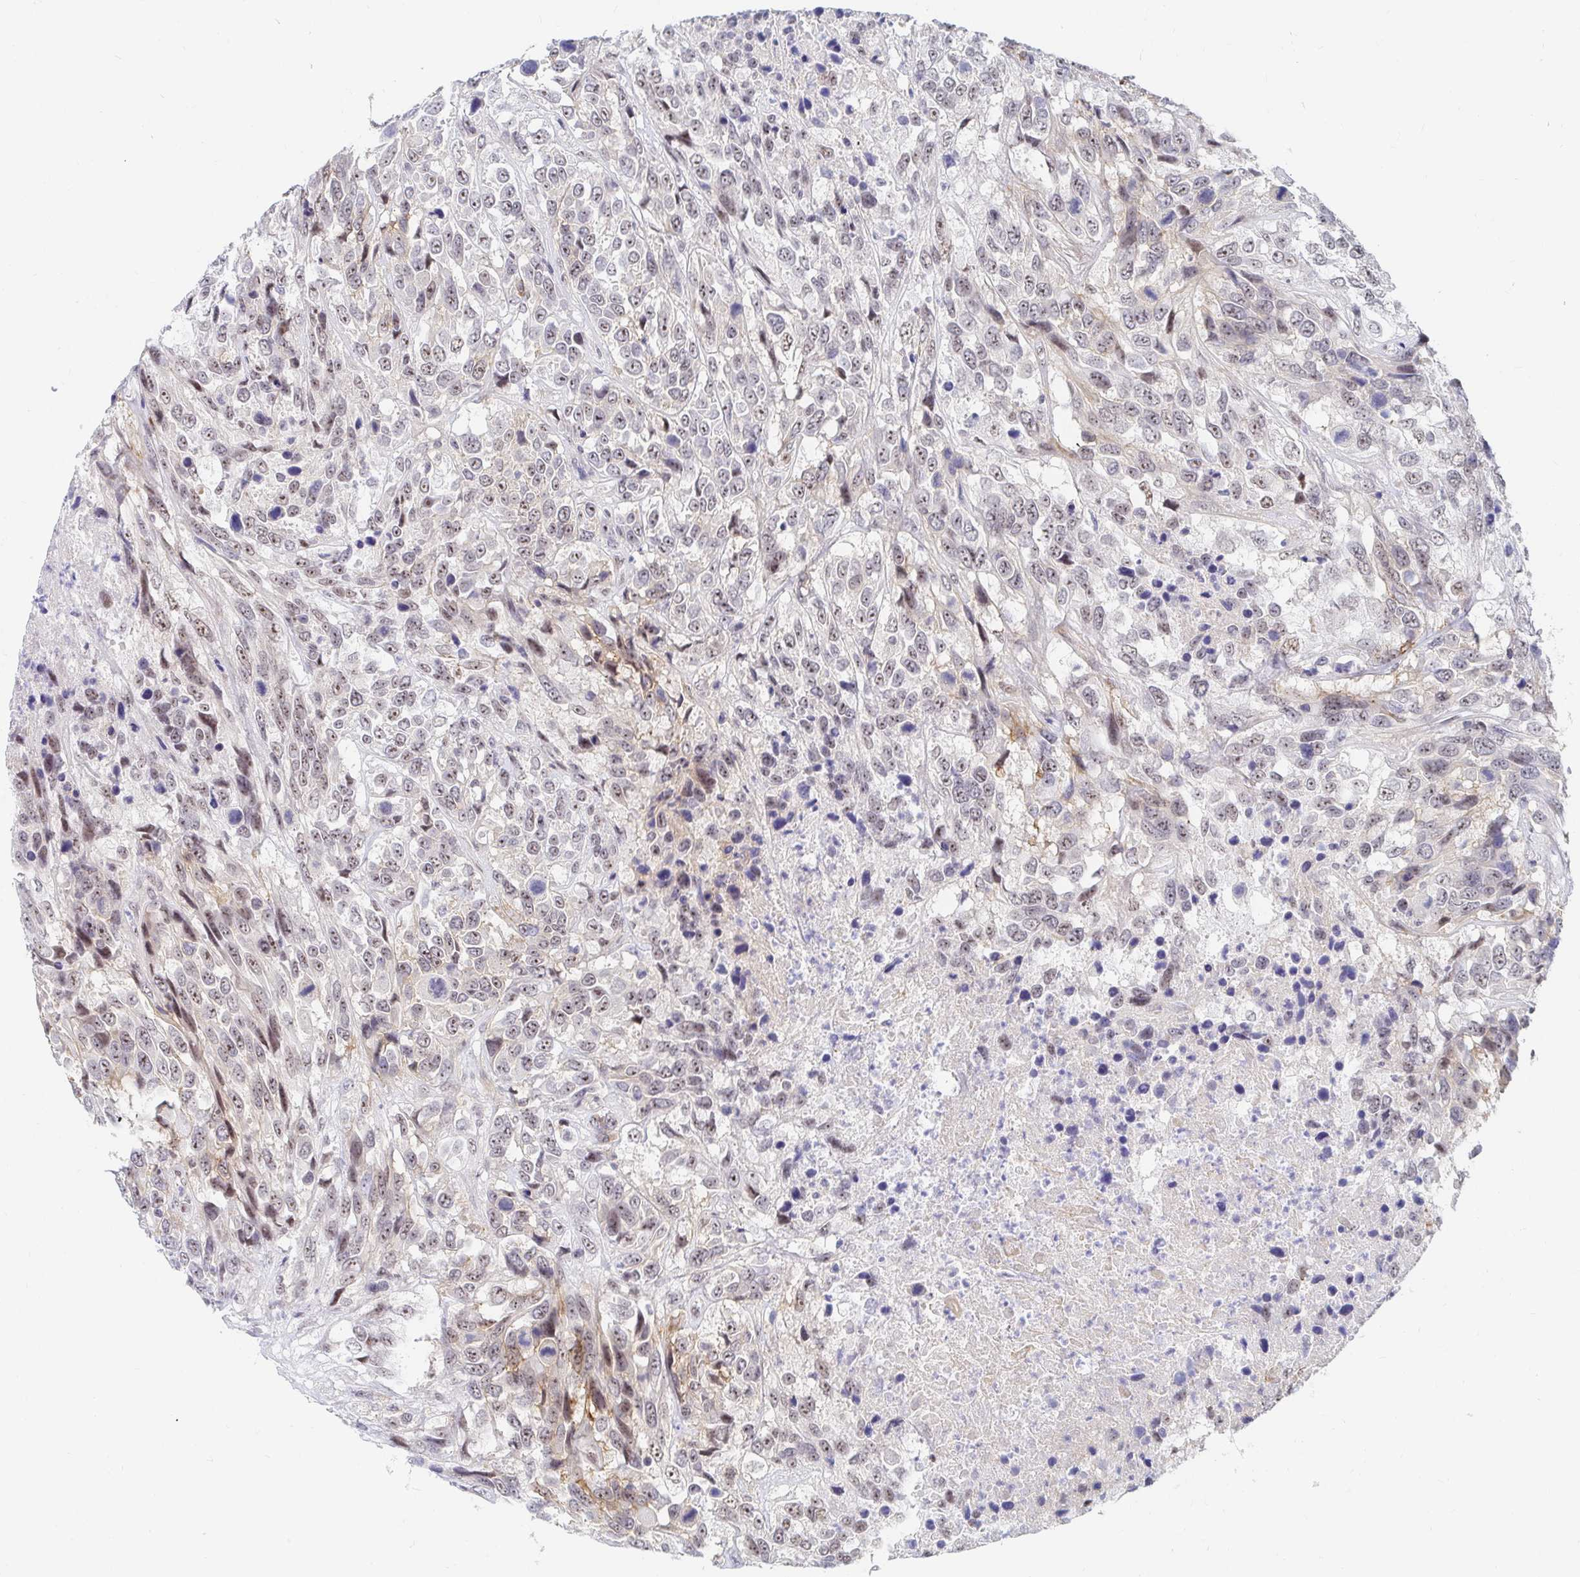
{"staining": {"intensity": "weak", "quantity": "25%-75%", "location": "cytoplasmic/membranous,nuclear"}, "tissue": "urothelial cancer", "cell_type": "Tumor cells", "image_type": "cancer", "snomed": [{"axis": "morphology", "description": "Urothelial carcinoma, High grade"}, {"axis": "topography", "description": "Urinary bladder"}], "caption": "A brown stain labels weak cytoplasmic/membranous and nuclear staining of a protein in human high-grade urothelial carcinoma tumor cells. Using DAB (brown) and hematoxylin (blue) stains, captured at high magnification using brightfield microscopy.", "gene": "COL28A1", "patient": {"sex": "female", "age": 70}}